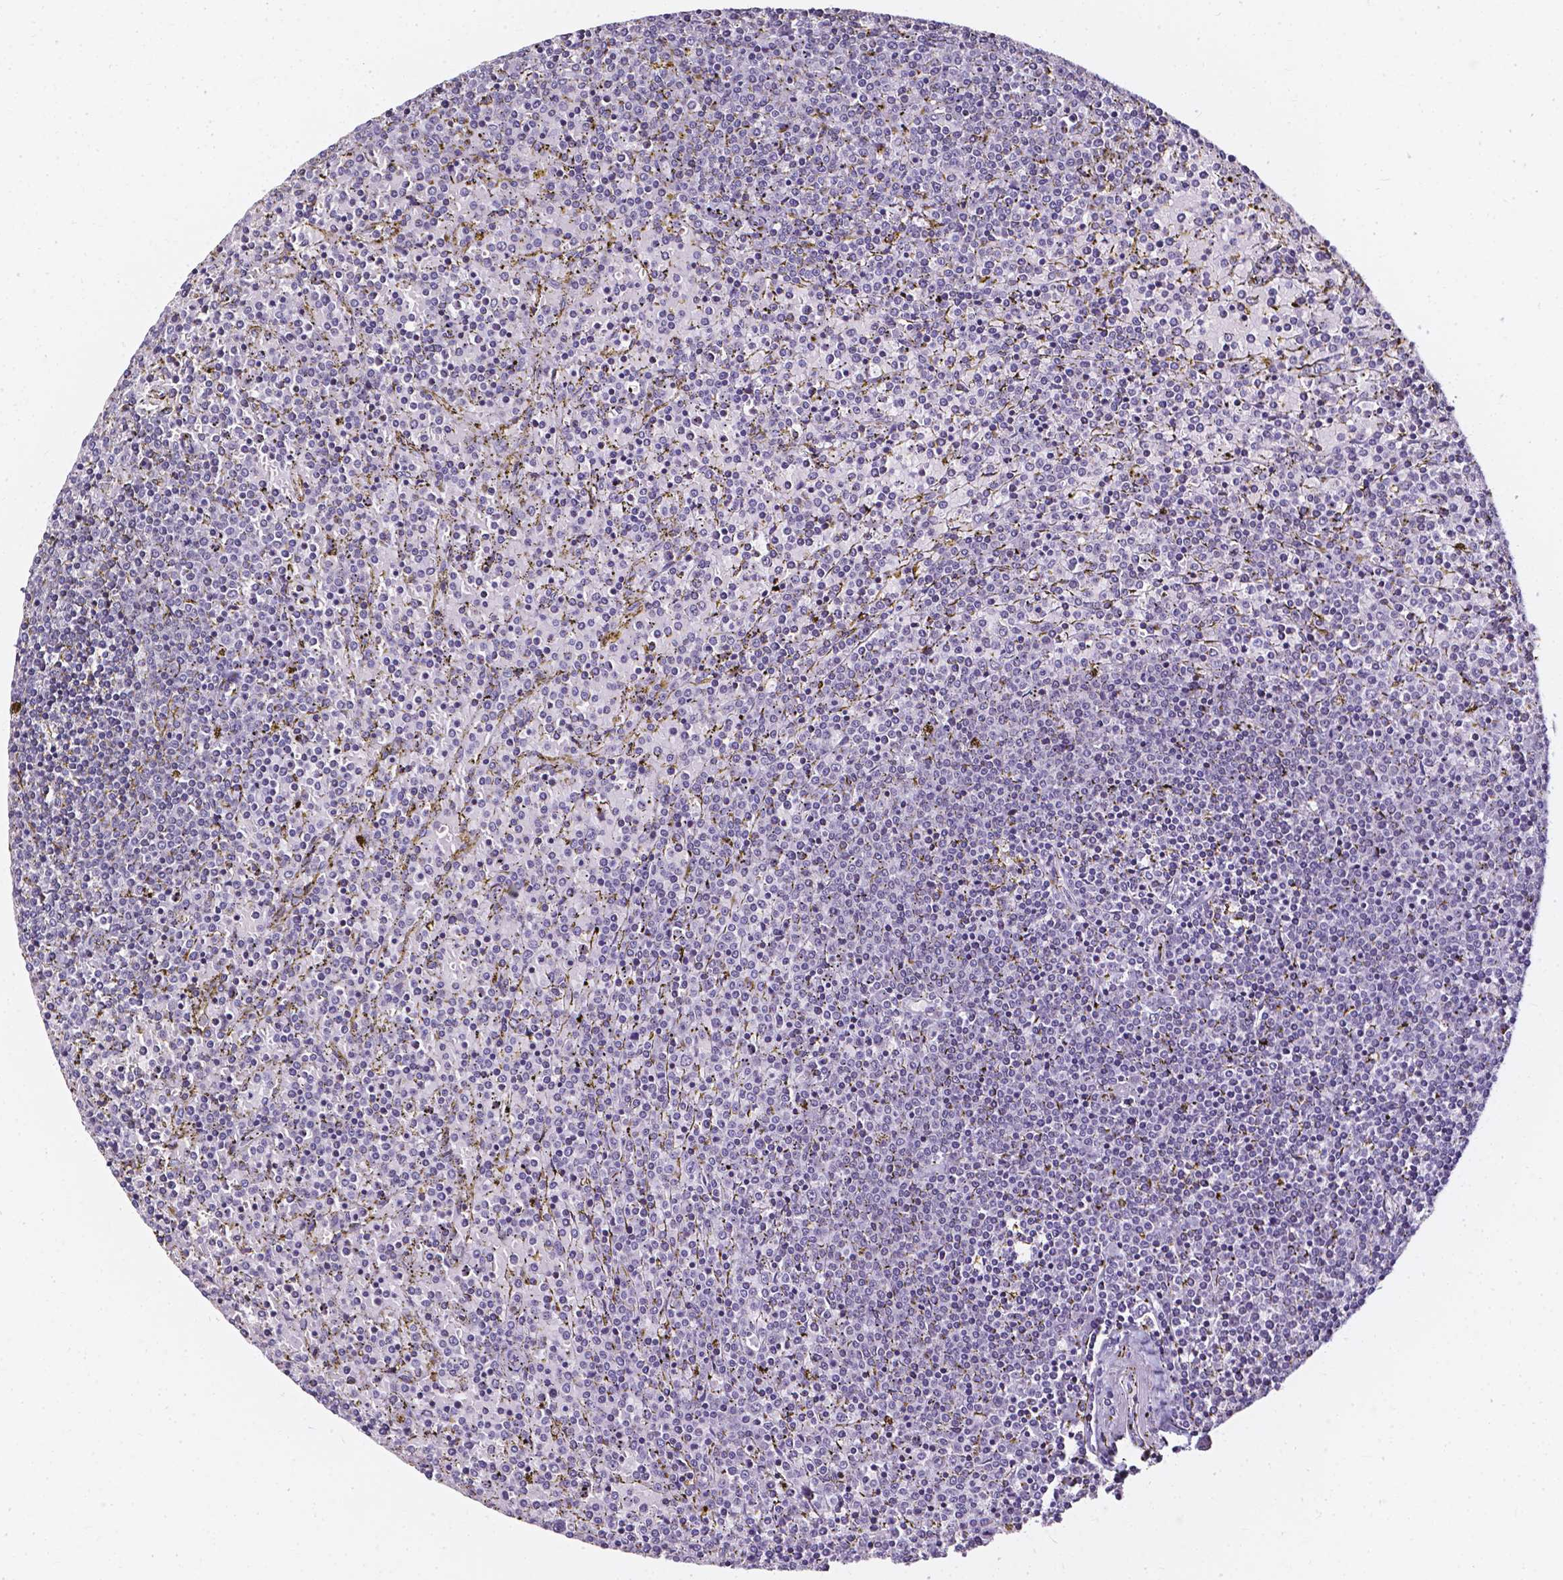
{"staining": {"intensity": "negative", "quantity": "none", "location": "none"}, "tissue": "lymphoma", "cell_type": "Tumor cells", "image_type": "cancer", "snomed": [{"axis": "morphology", "description": "Malignant lymphoma, non-Hodgkin's type, Low grade"}, {"axis": "topography", "description": "Spleen"}], "caption": "High power microscopy micrograph of an IHC image of lymphoma, revealing no significant staining in tumor cells.", "gene": "AKR1B10", "patient": {"sex": "female", "age": 77}}